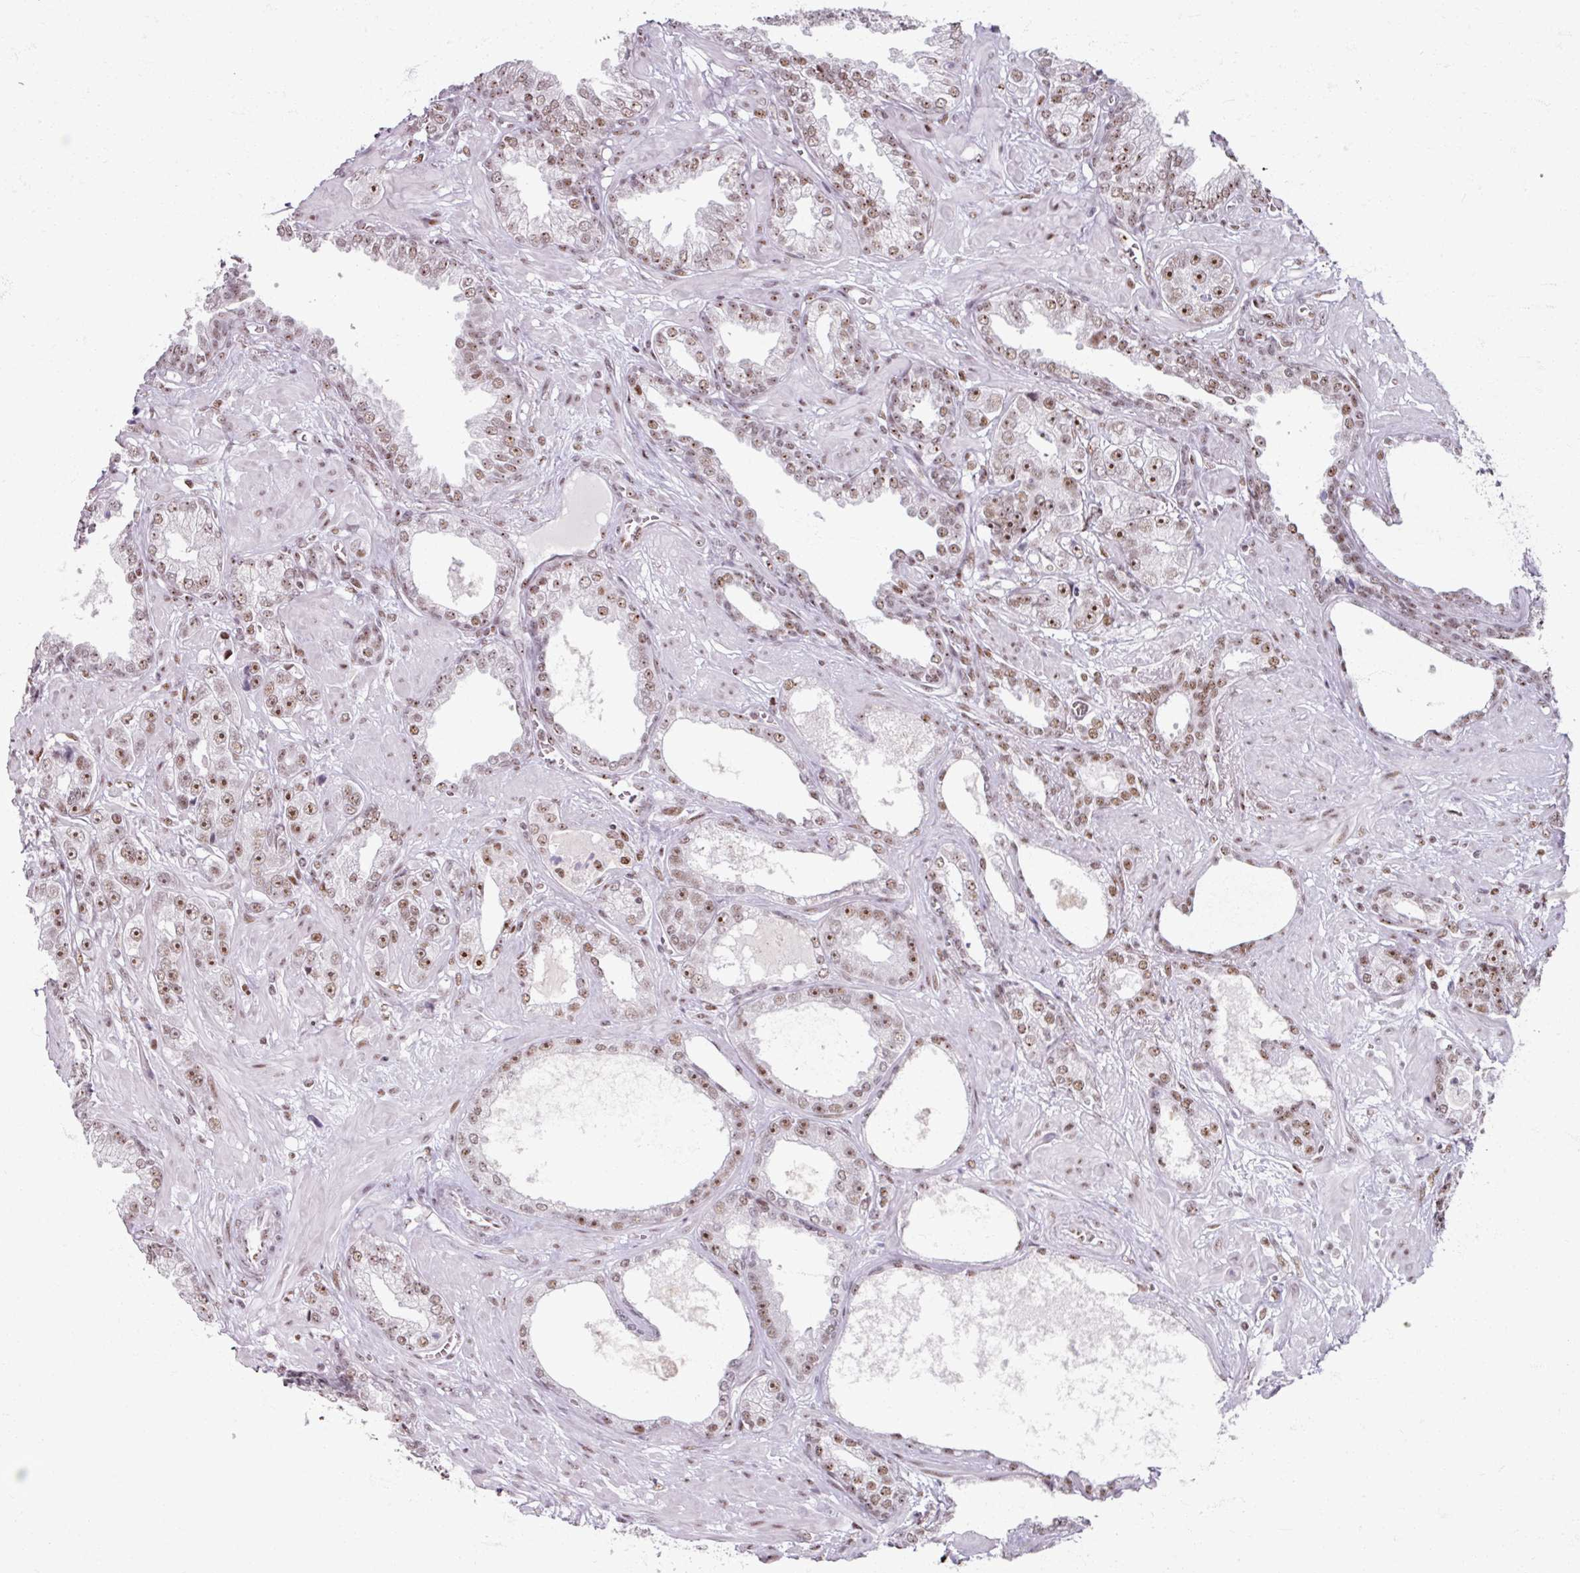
{"staining": {"intensity": "moderate", "quantity": ">75%", "location": "nuclear"}, "tissue": "prostate cancer", "cell_type": "Tumor cells", "image_type": "cancer", "snomed": [{"axis": "morphology", "description": "Adenocarcinoma, High grade"}, {"axis": "topography", "description": "Prostate"}], "caption": "Protein expression by immunohistochemistry demonstrates moderate nuclear expression in approximately >75% of tumor cells in high-grade adenocarcinoma (prostate). Nuclei are stained in blue.", "gene": "ADAR", "patient": {"sex": "male", "age": 71}}